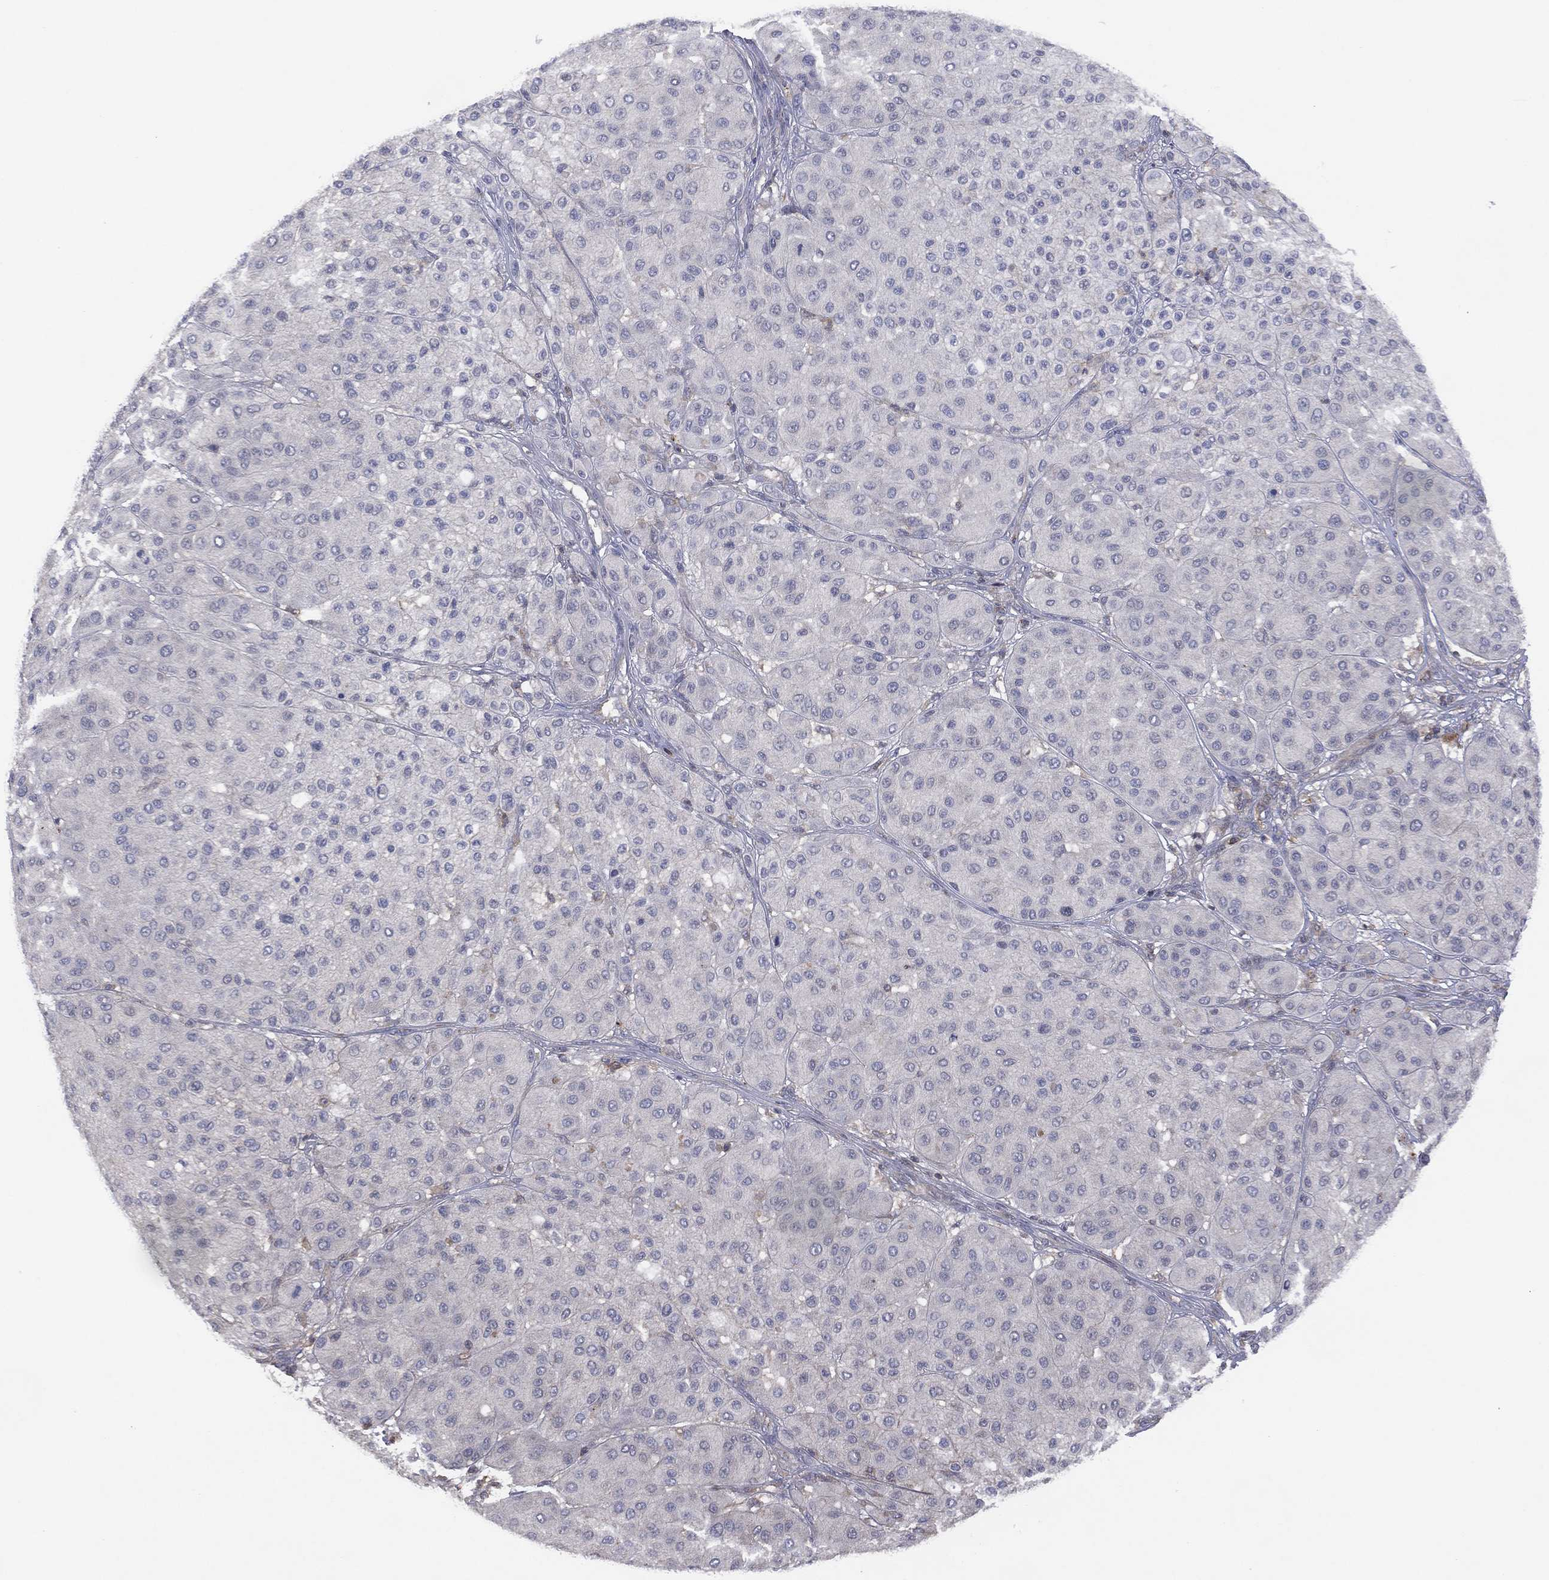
{"staining": {"intensity": "negative", "quantity": "none", "location": "none"}, "tissue": "melanoma", "cell_type": "Tumor cells", "image_type": "cancer", "snomed": [{"axis": "morphology", "description": "Malignant melanoma, Metastatic site"}, {"axis": "topography", "description": "Smooth muscle"}], "caption": "Tumor cells are negative for brown protein staining in malignant melanoma (metastatic site).", "gene": "DOCK8", "patient": {"sex": "male", "age": 41}}